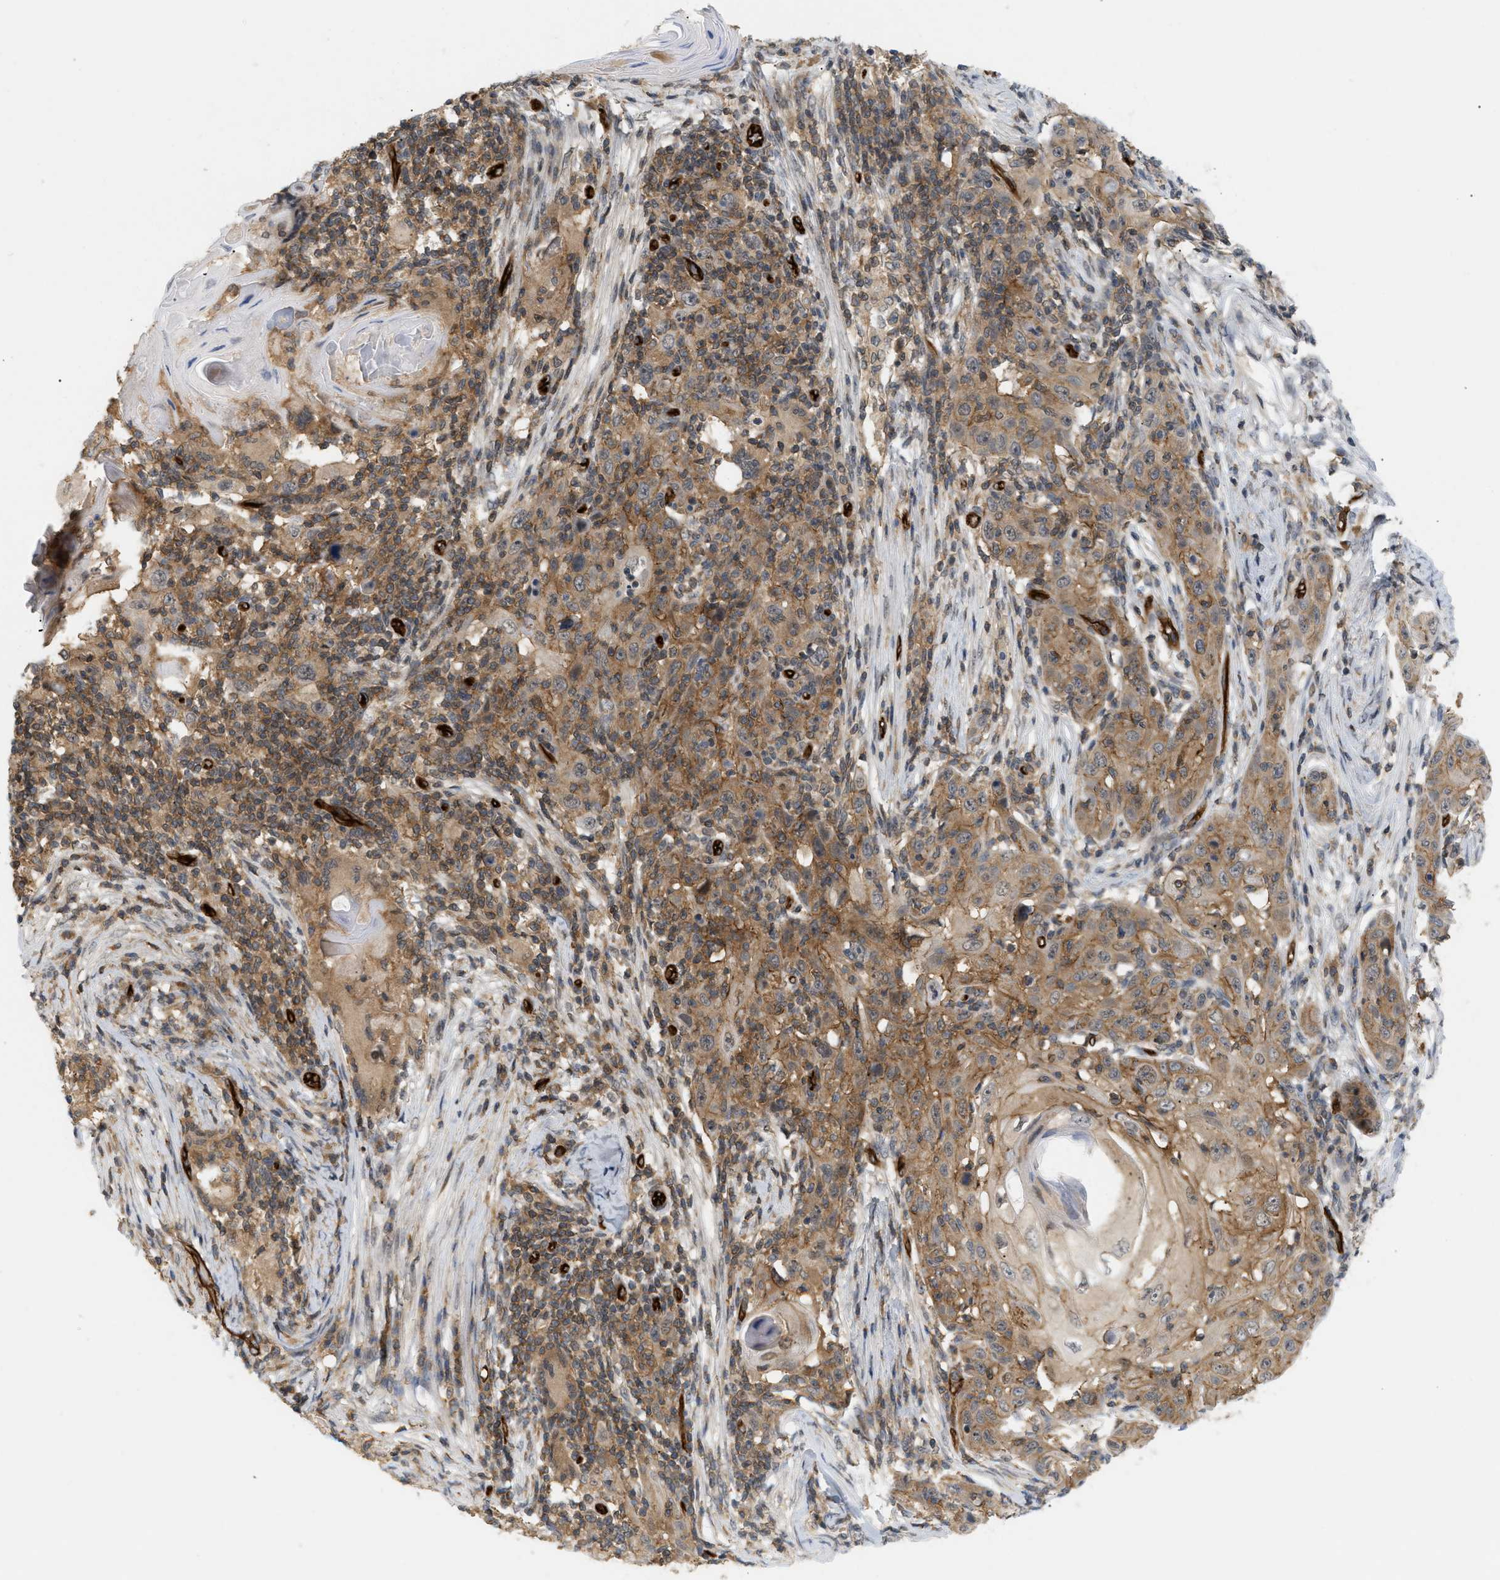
{"staining": {"intensity": "moderate", "quantity": ">75%", "location": "cytoplasmic/membranous"}, "tissue": "skin cancer", "cell_type": "Tumor cells", "image_type": "cancer", "snomed": [{"axis": "morphology", "description": "Squamous cell carcinoma, NOS"}, {"axis": "topography", "description": "Skin"}], "caption": "Immunohistochemical staining of human skin cancer displays medium levels of moderate cytoplasmic/membranous positivity in approximately >75% of tumor cells.", "gene": "PALMD", "patient": {"sex": "female", "age": 88}}